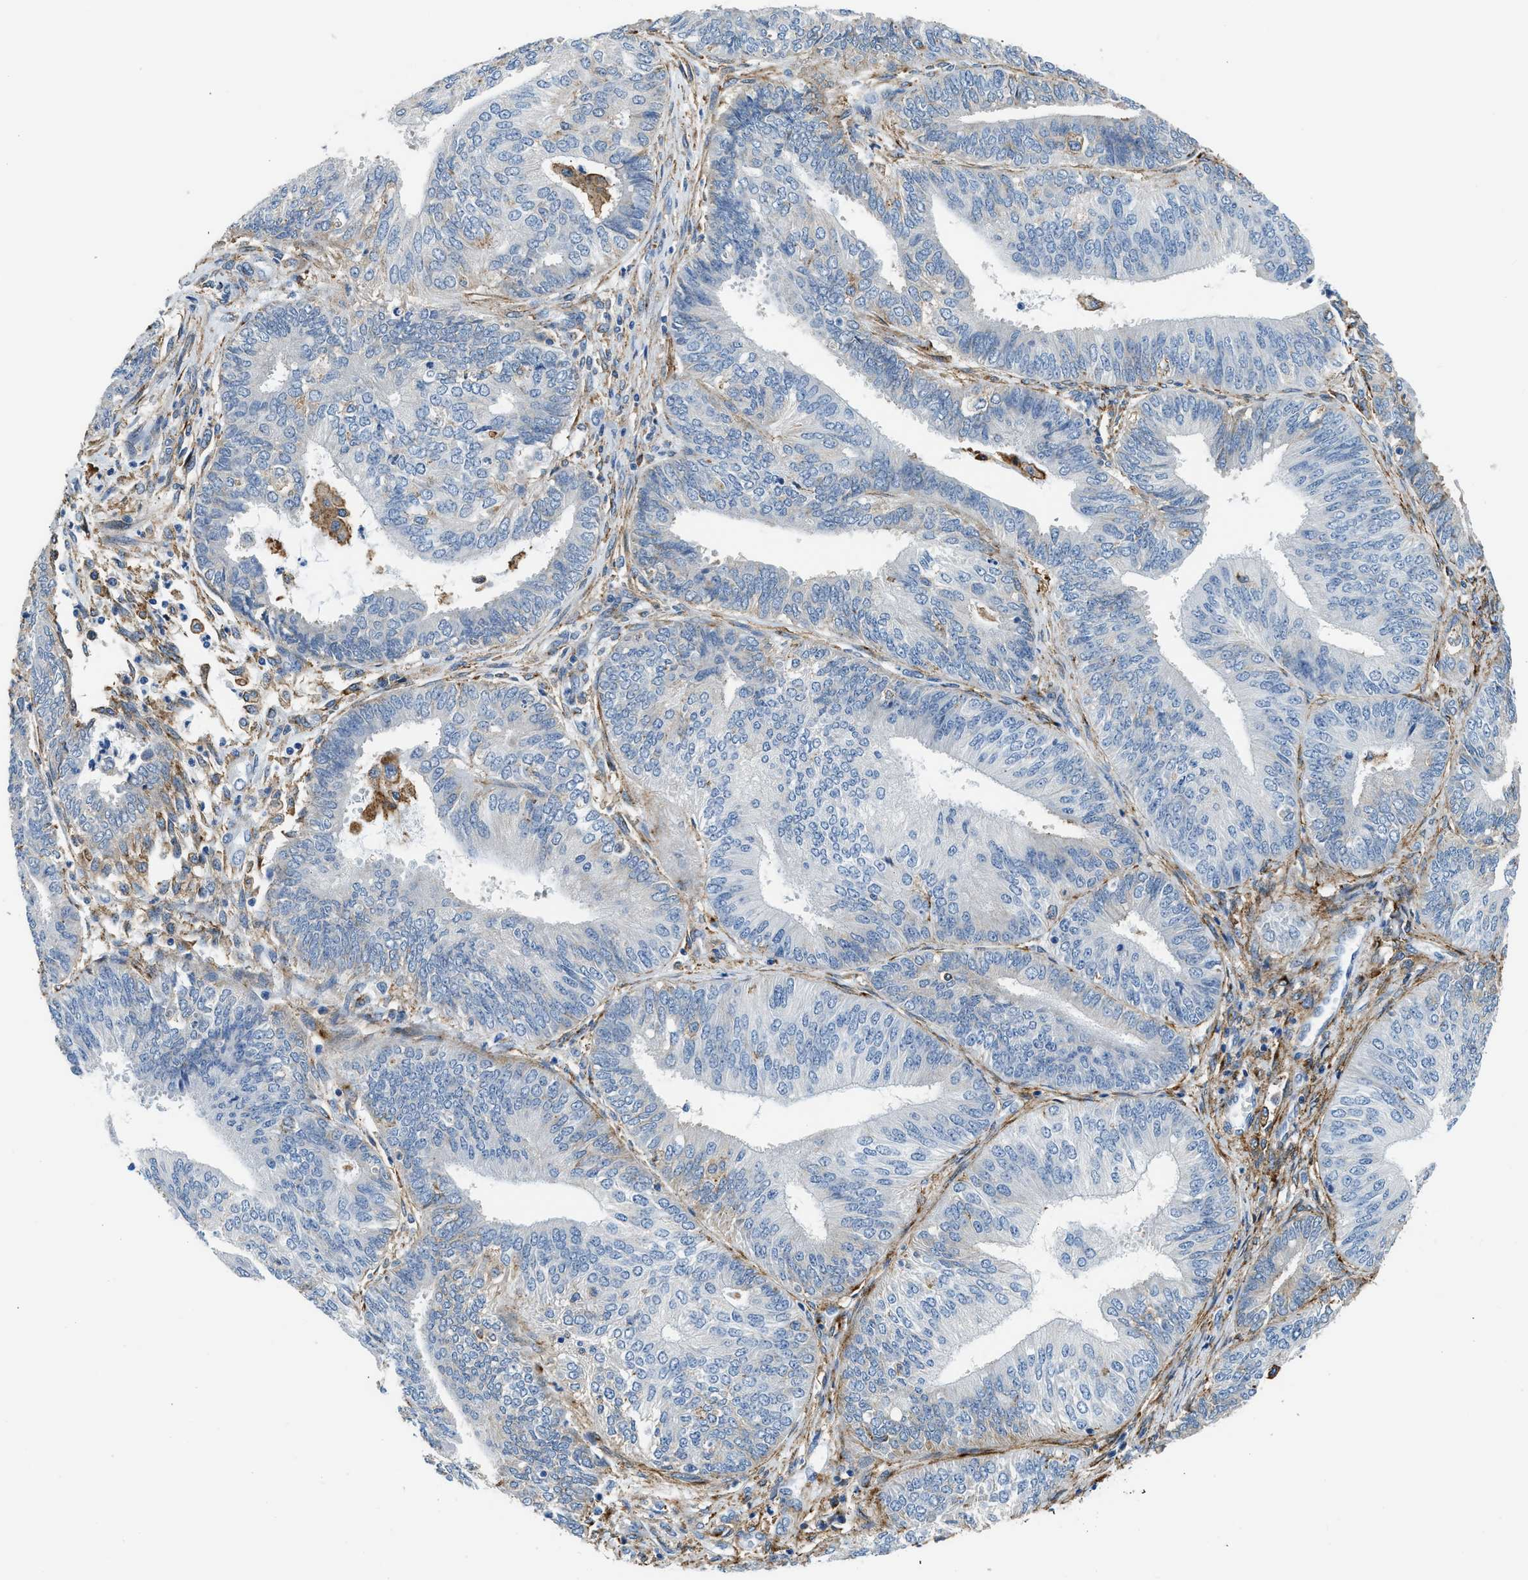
{"staining": {"intensity": "negative", "quantity": "none", "location": "none"}, "tissue": "endometrial cancer", "cell_type": "Tumor cells", "image_type": "cancer", "snomed": [{"axis": "morphology", "description": "Adenocarcinoma, NOS"}, {"axis": "topography", "description": "Endometrium"}], "caption": "A histopathology image of human adenocarcinoma (endometrial) is negative for staining in tumor cells. Brightfield microscopy of immunohistochemistry stained with DAB (3,3'-diaminobenzidine) (brown) and hematoxylin (blue), captured at high magnification.", "gene": "LRP1", "patient": {"sex": "female", "age": 58}}